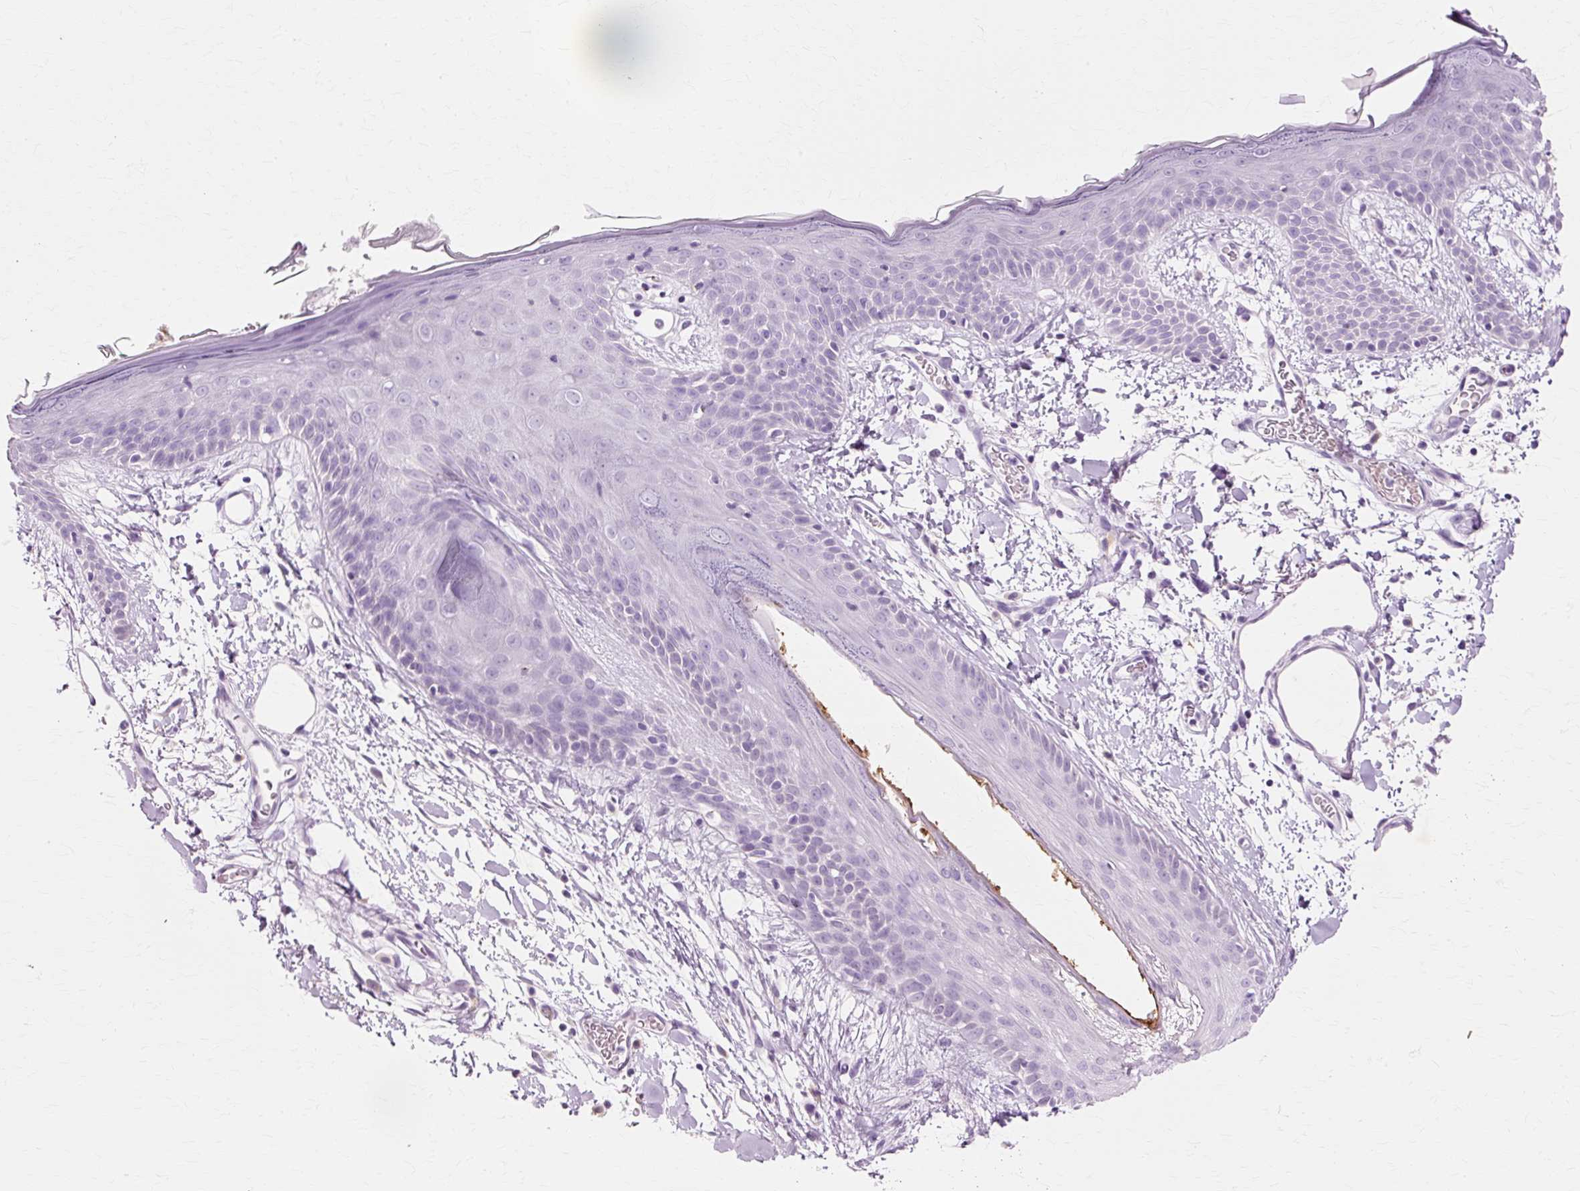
{"staining": {"intensity": "negative", "quantity": "none", "location": "none"}, "tissue": "skin", "cell_type": "Fibroblasts", "image_type": "normal", "snomed": [{"axis": "morphology", "description": "Normal tissue, NOS"}, {"axis": "topography", "description": "Skin"}], "caption": "Fibroblasts show no significant positivity in normal skin. The staining was performed using DAB (3,3'-diaminobenzidine) to visualize the protein expression in brown, while the nuclei were stained in blue with hematoxylin (Magnification: 20x).", "gene": "VN1R2", "patient": {"sex": "male", "age": 79}}